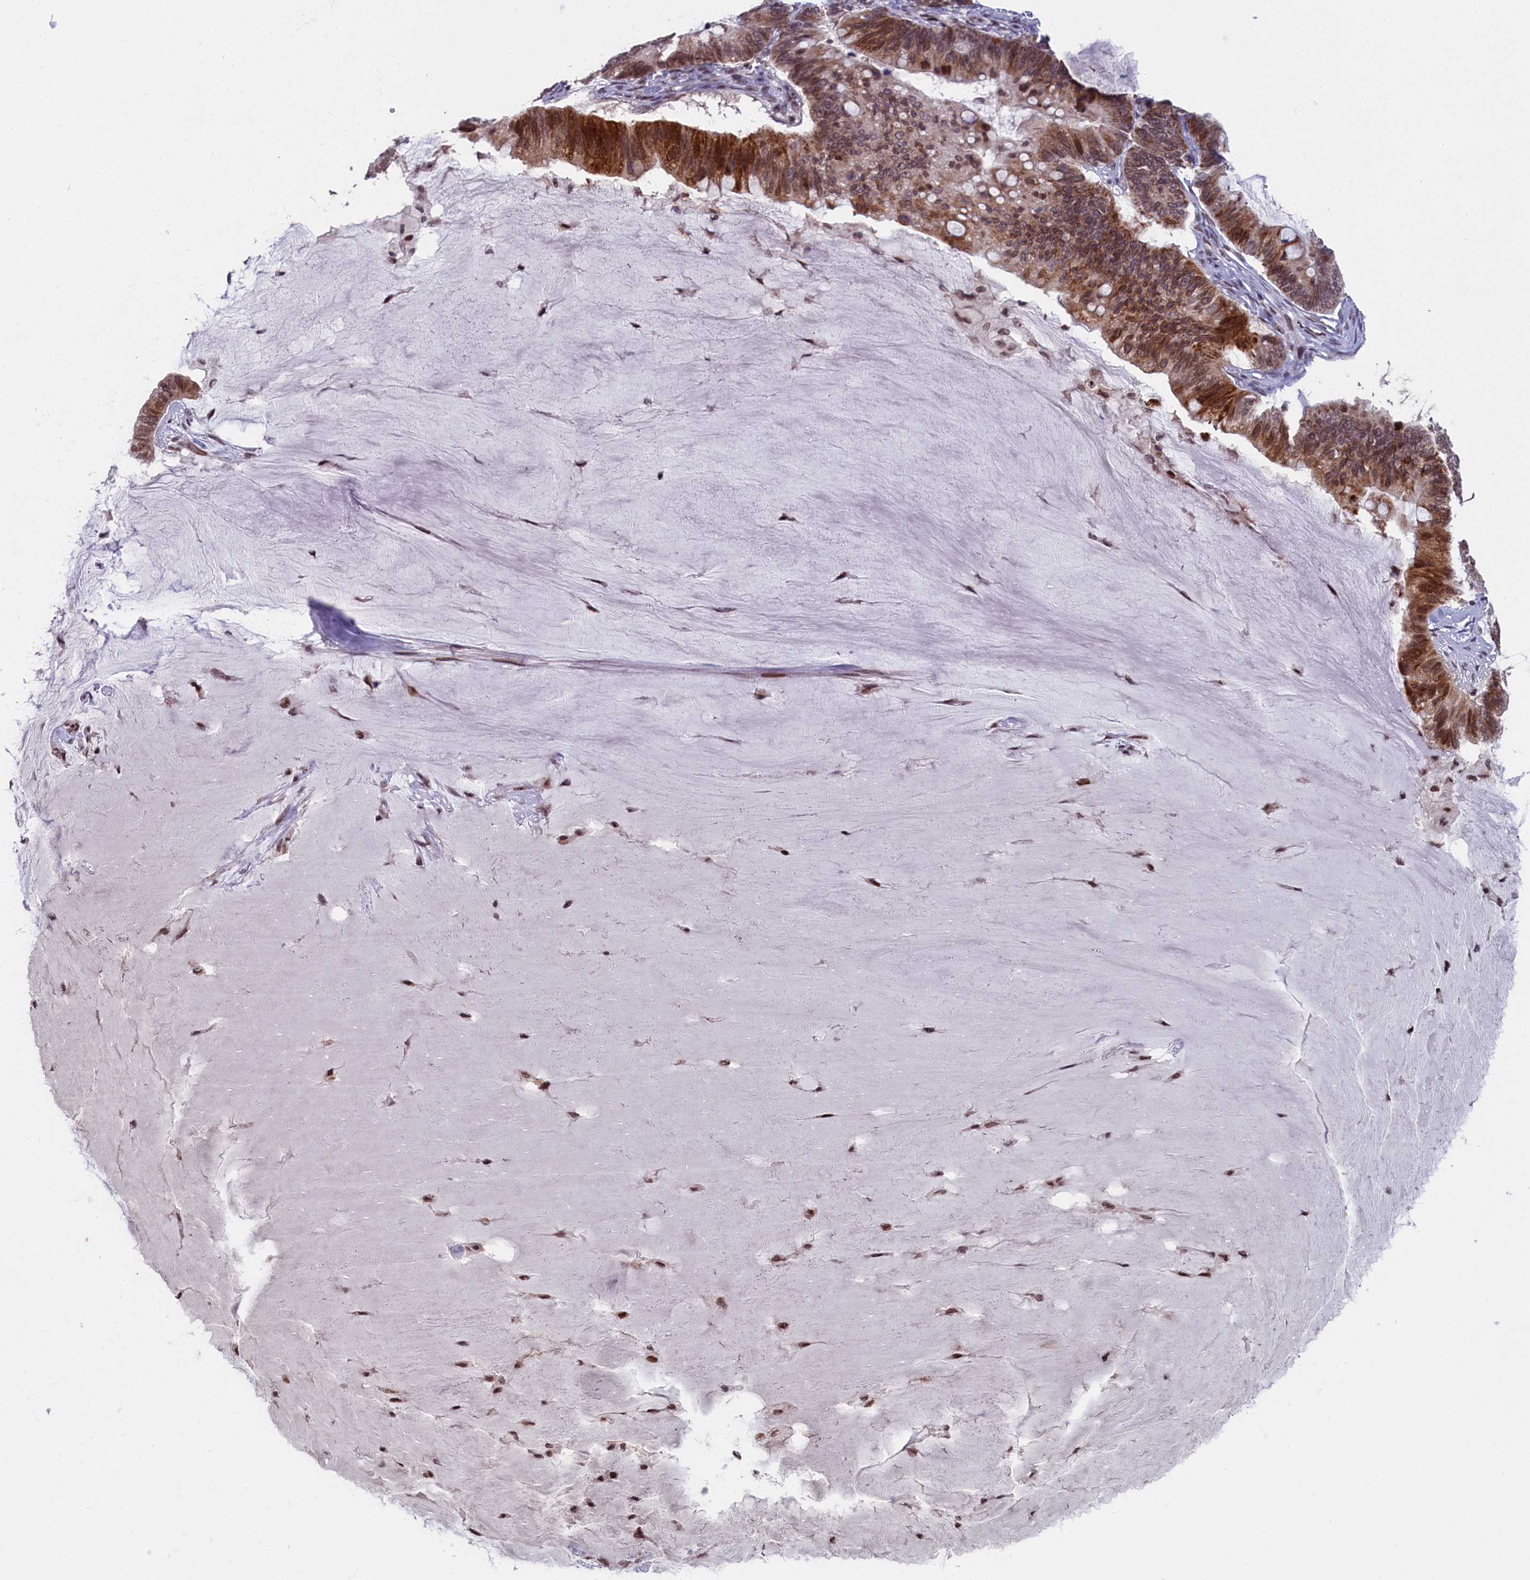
{"staining": {"intensity": "strong", "quantity": ">75%", "location": "cytoplasmic/membranous,nuclear"}, "tissue": "ovarian cancer", "cell_type": "Tumor cells", "image_type": "cancer", "snomed": [{"axis": "morphology", "description": "Cystadenocarcinoma, mucinous, NOS"}, {"axis": "topography", "description": "Ovary"}], "caption": "The immunohistochemical stain shows strong cytoplasmic/membranous and nuclear expression in tumor cells of ovarian cancer (mucinous cystadenocarcinoma) tissue.", "gene": "GPSM1", "patient": {"sex": "female", "age": 61}}